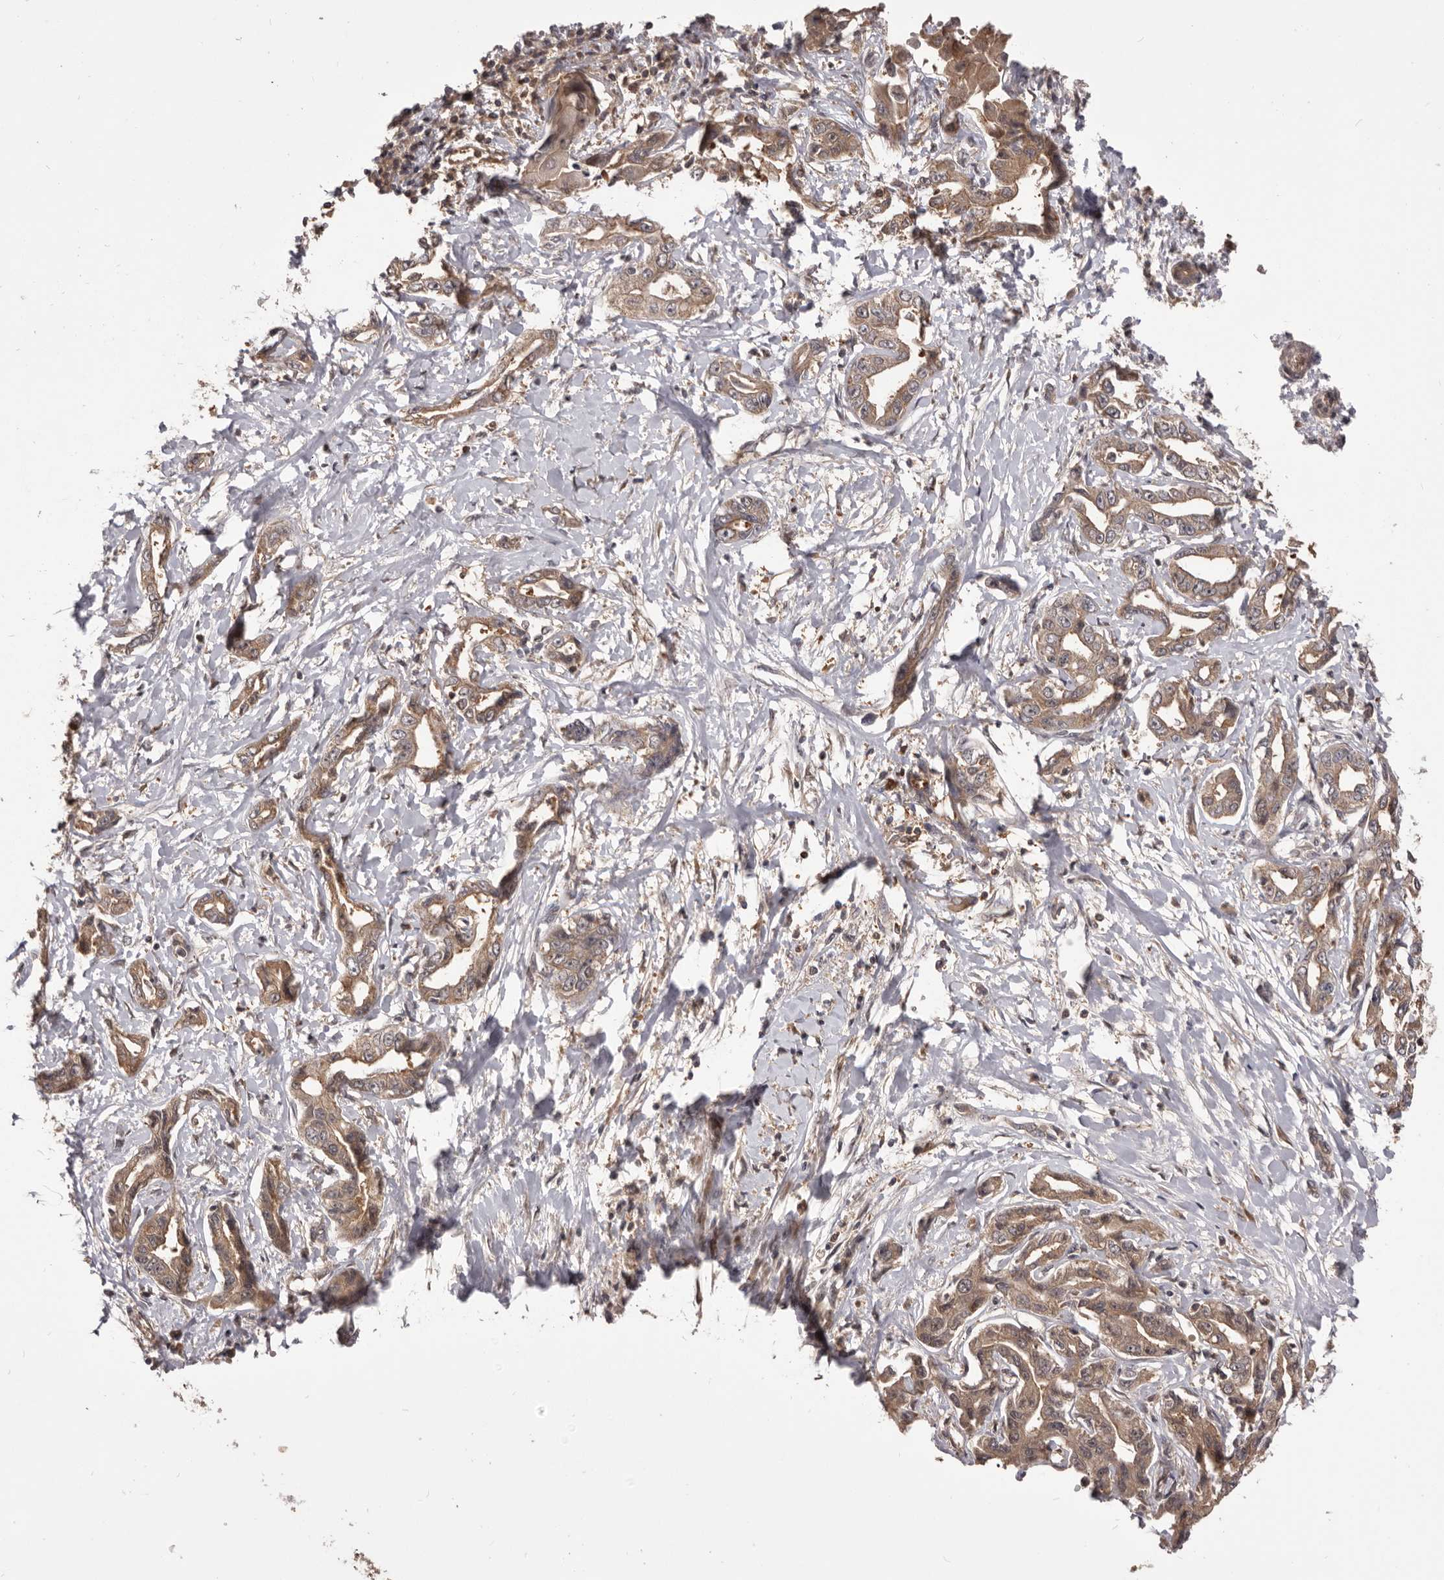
{"staining": {"intensity": "moderate", "quantity": ">75%", "location": "cytoplasmic/membranous"}, "tissue": "liver cancer", "cell_type": "Tumor cells", "image_type": "cancer", "snomed": [{"axis": "morphology", "description": "Cholangiocarcinoma"}, {"axis": "topography", "description": "Liver"}], "caption": "A brown stain shows moderate cytoplasmic/membranous expression of a protein in liver cancer tumor cells.", "gene": "HBS1L", "patient": {"sex": "male", "age": 59}}